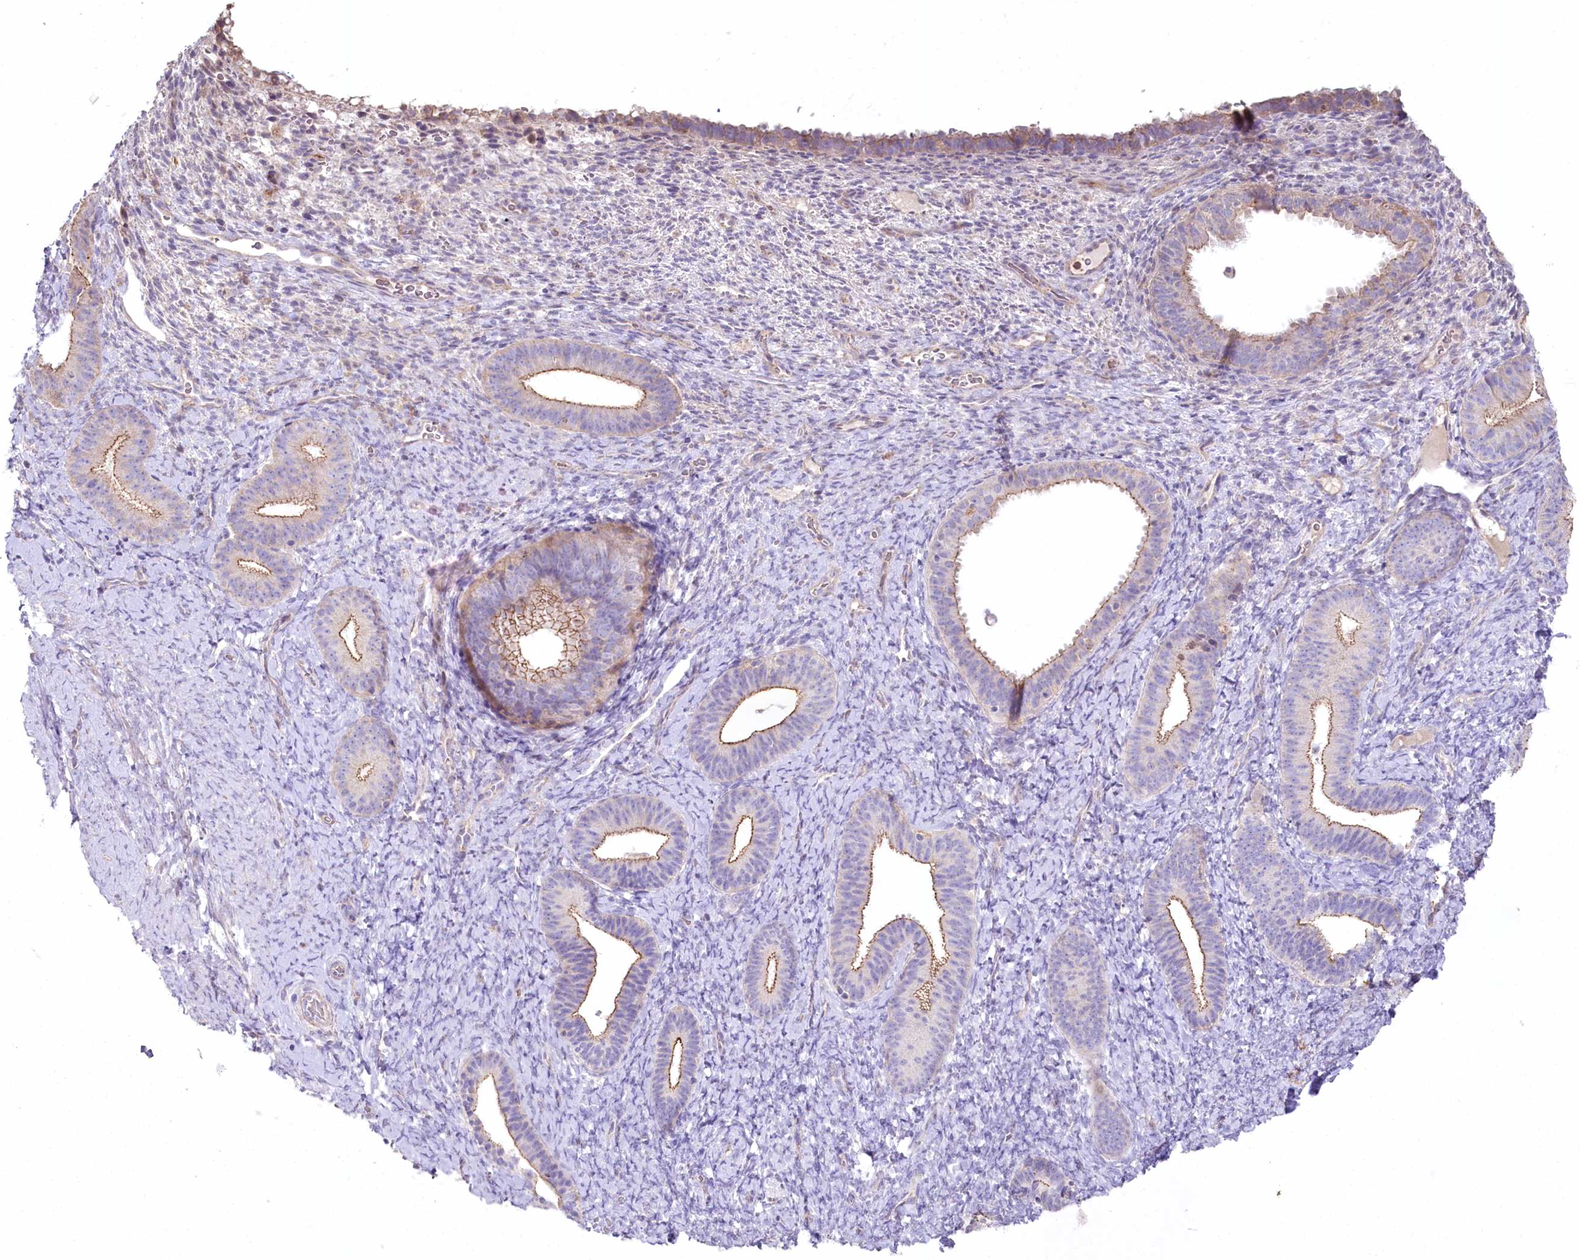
{"staining": {"intensity": "negative", "quantity": "none", "location": "none"}, "tissue": "endometrium", "cell_type": "Cells in endometrial stroma", "image_type": "normal", "snomed": [{"axis": "morphology", "description": "Normal tissue, NOS"}, {"axis": "topography", "description": "Endometrium"}], "caption": "DAB immunohistochemical staining of unremarkable human endometrium displays no significant staining in cells in endometrial stroma.", "gene": "SLC6A11", "patient": {"sex": "female", "age": 65}}